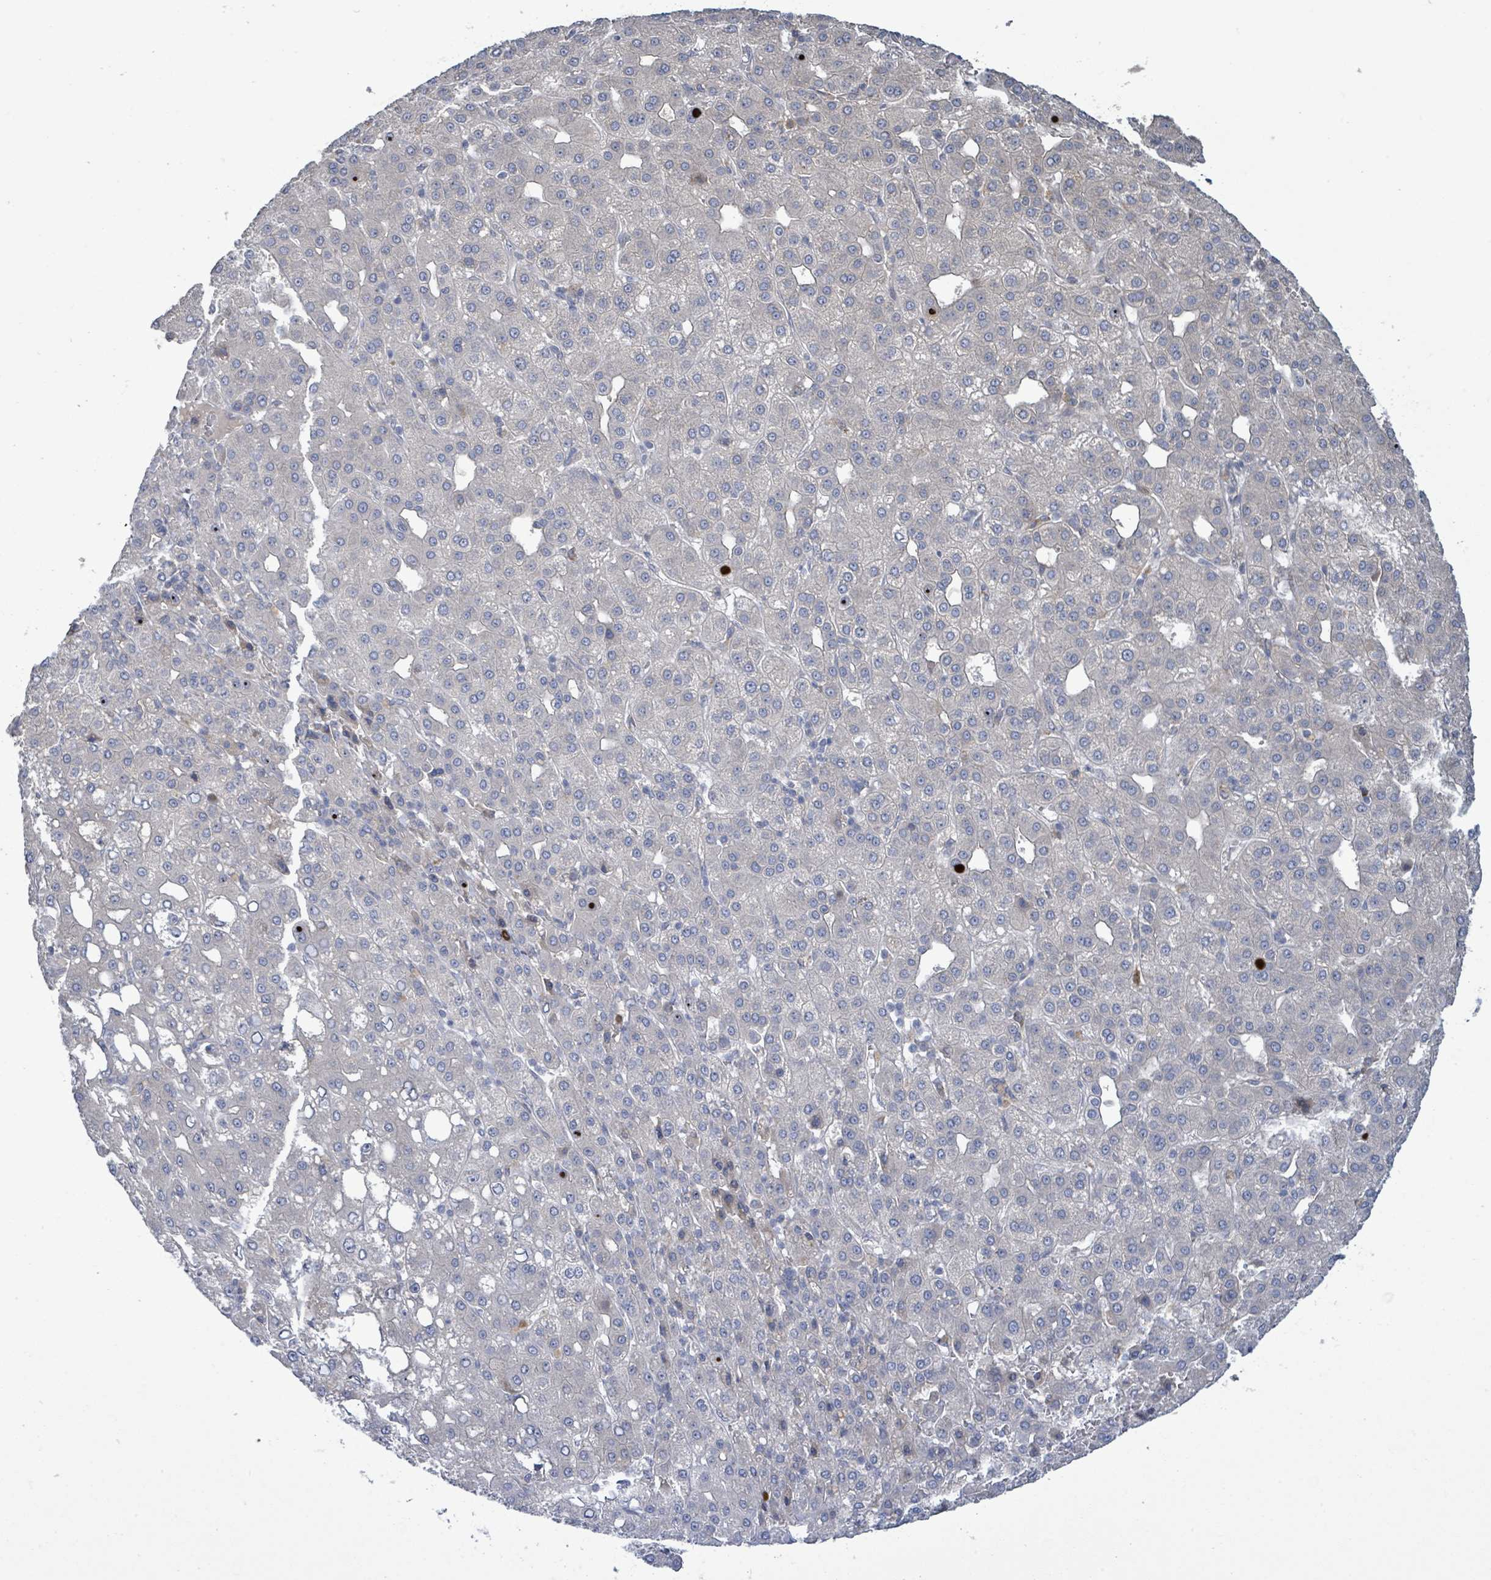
{"staining": {"intensity": "negative", "quantity": "none", "location": "none"}, "tissue": "liver cancer", "cell_type": "Tumor cells", "image_type": "cancer", "snomed": [{"axis": "morphology", "description": "Carcinoma, Hepatocellular, NOS"}, {"axis": "topography", "description": "Liver"}], "caption": "The histopathology image shows no significant expression in tumor cells of liver hepatocellular carcinoma.", "gene": "SLIT3", "patient": {"sex": "male", "age": 65}}